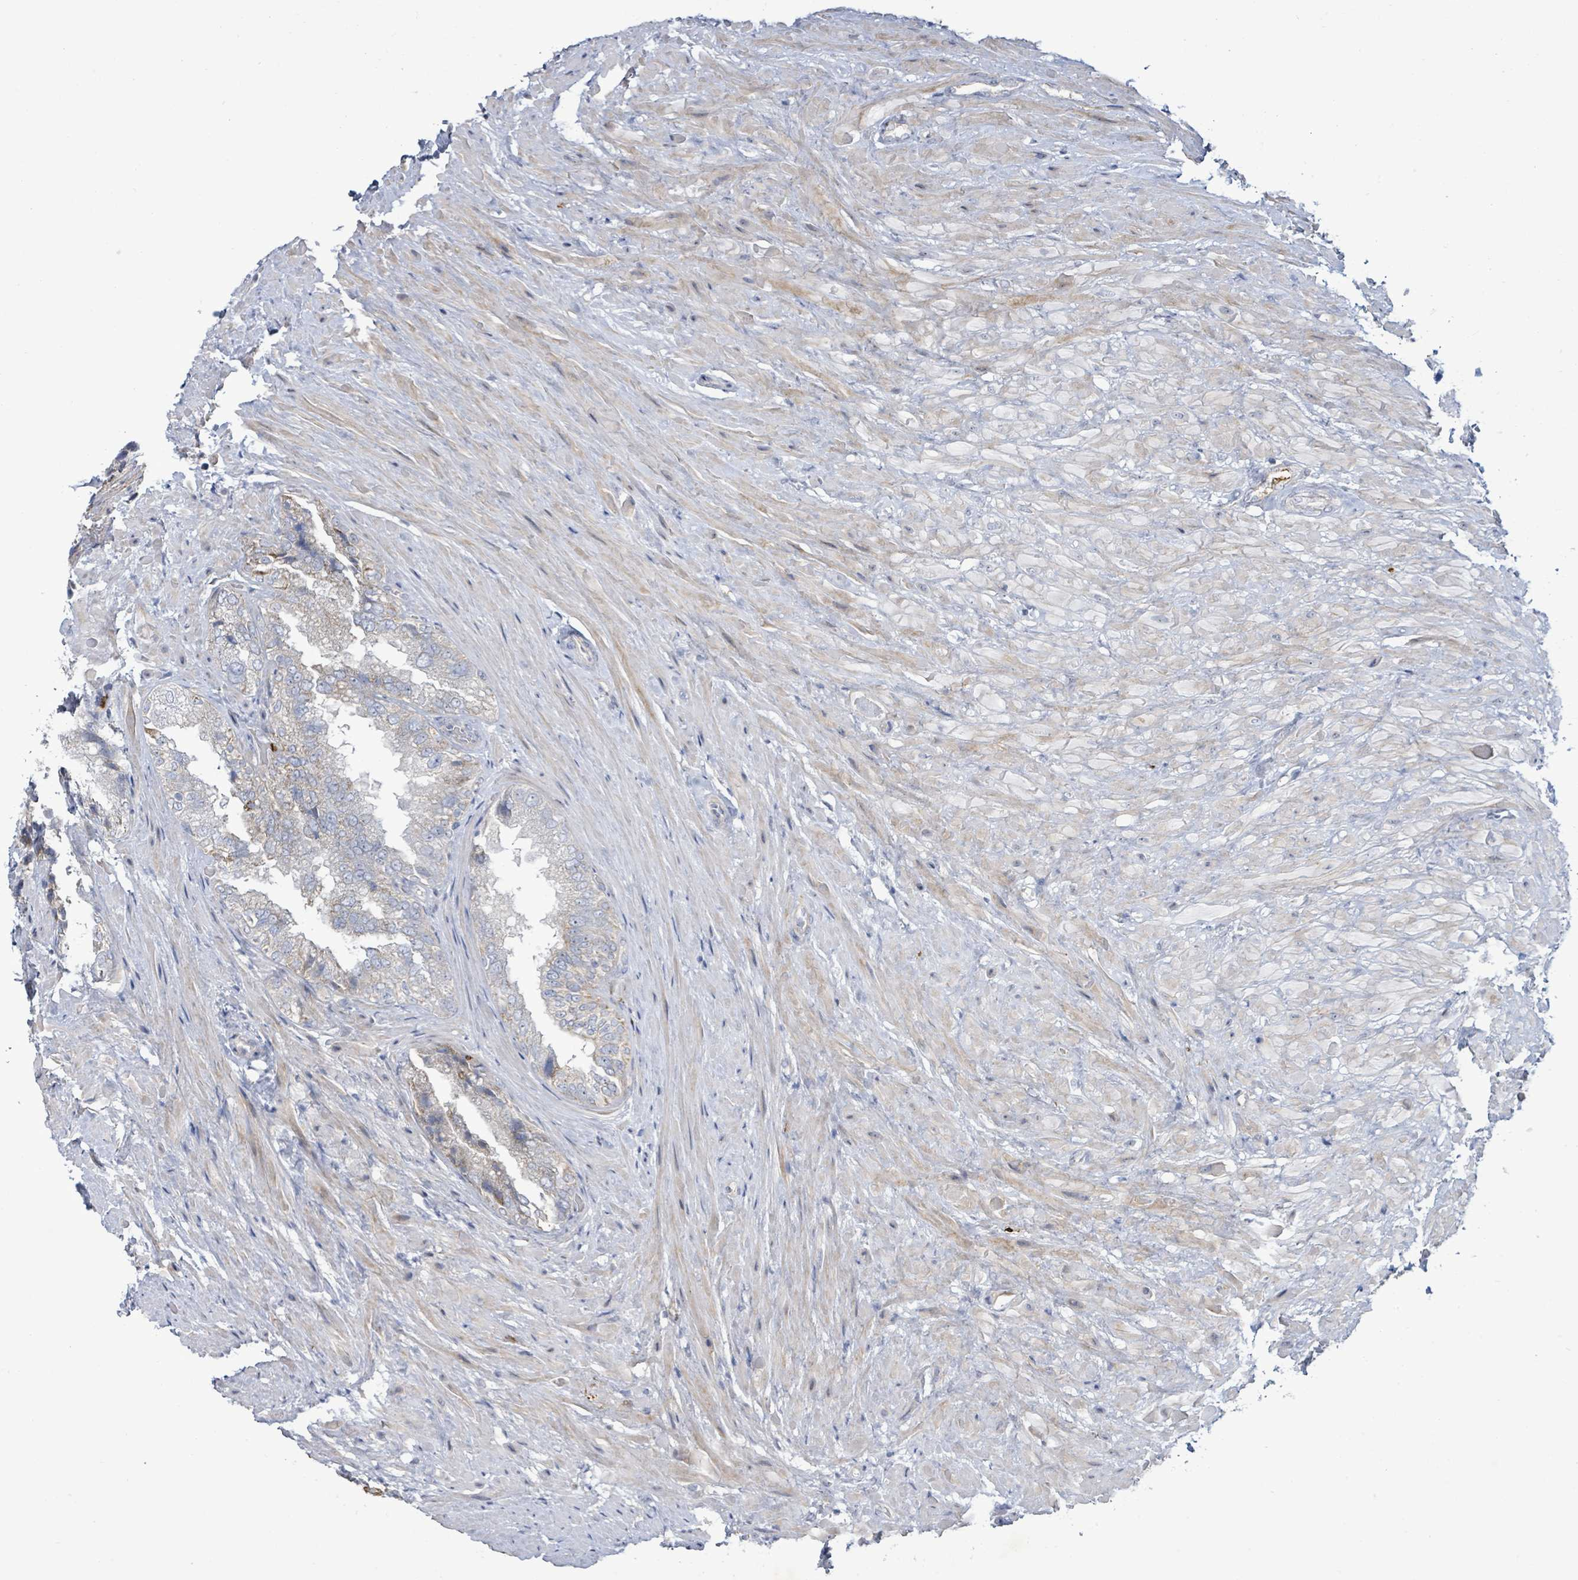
{"staining": {"intensity": "negative", "quantity": "none", "location": "none"}, "tissue": "seminal vesicle", "cell_type": "Glandular cells", "image_type": "normal", "snomed": [{"axis": "morphology", "description": "Normal tissue, NOS"}, {"axis": "topography", "description": "Seminal veicle"}, {"axis": "topography", "description": "Peripheral nerve tissue"}], "caption": "A histopathology image of seminal vesicle stained for a protein demonstrates no brown staining in glandular cells.", "gene": "FAM210A", "patient": {"sex": "male", "age": 63}}